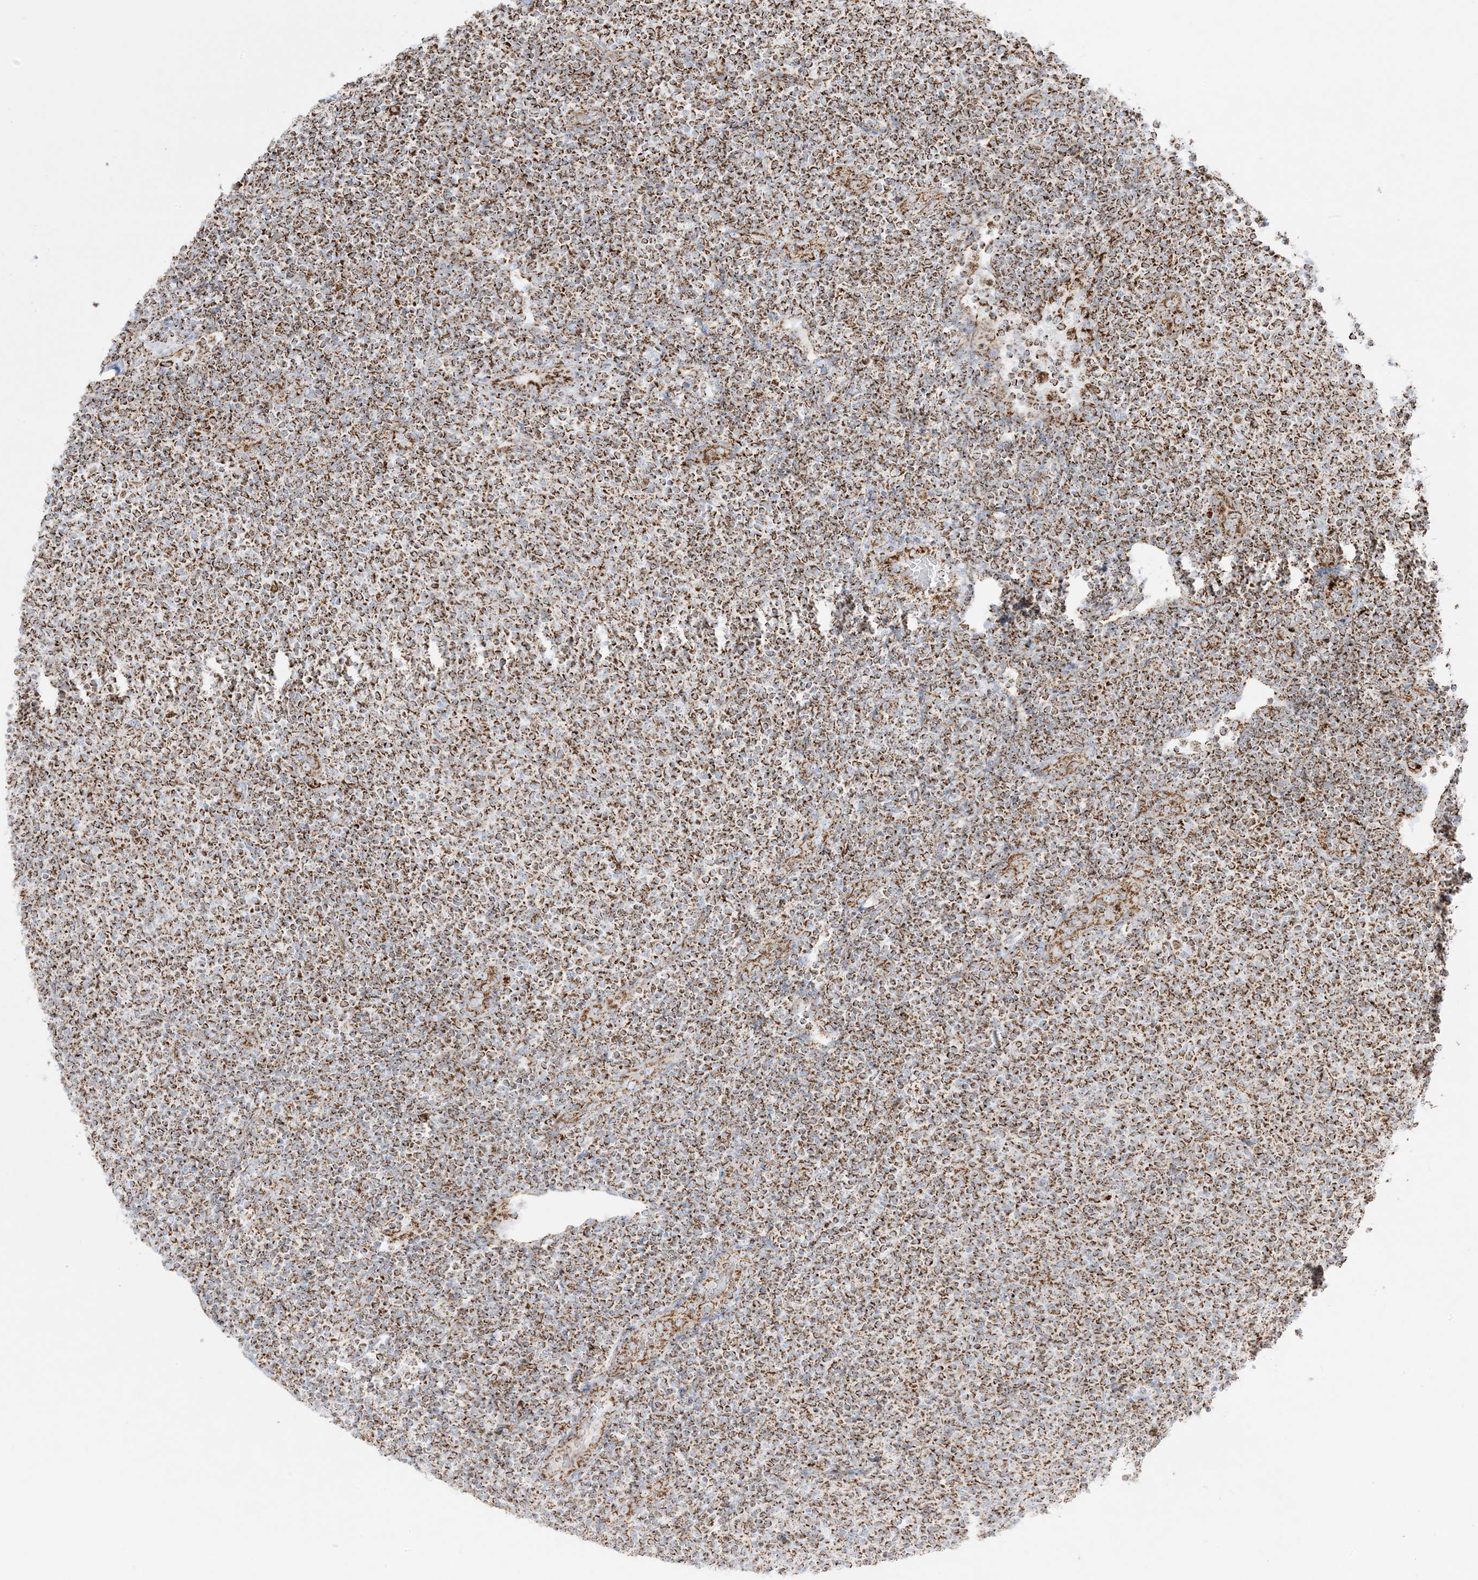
{"staining": {"intensity": "strong", "quantity": ">75%", "location": "cytoplasmic/membranous"}, "tissue": "lymphoma", "cell_type": "Tumor cells", "image_type": "cancer", "snomed": [{"axis": "morphology", "description": "Malignant lymphoma, non-Hodgkin's type, Low grade"}, {"axis": "topography", "description": "Lymph node"}], "caption": "Low-grade malignant lymphoma, non-Hodgkin's type stained with DAB IHC shows high levels of strong cytoplasmic/membranous positivity in about >75% of tumor cells.", "gene": "MRPS36", "patient": {"sex": "male", "age": 66}}